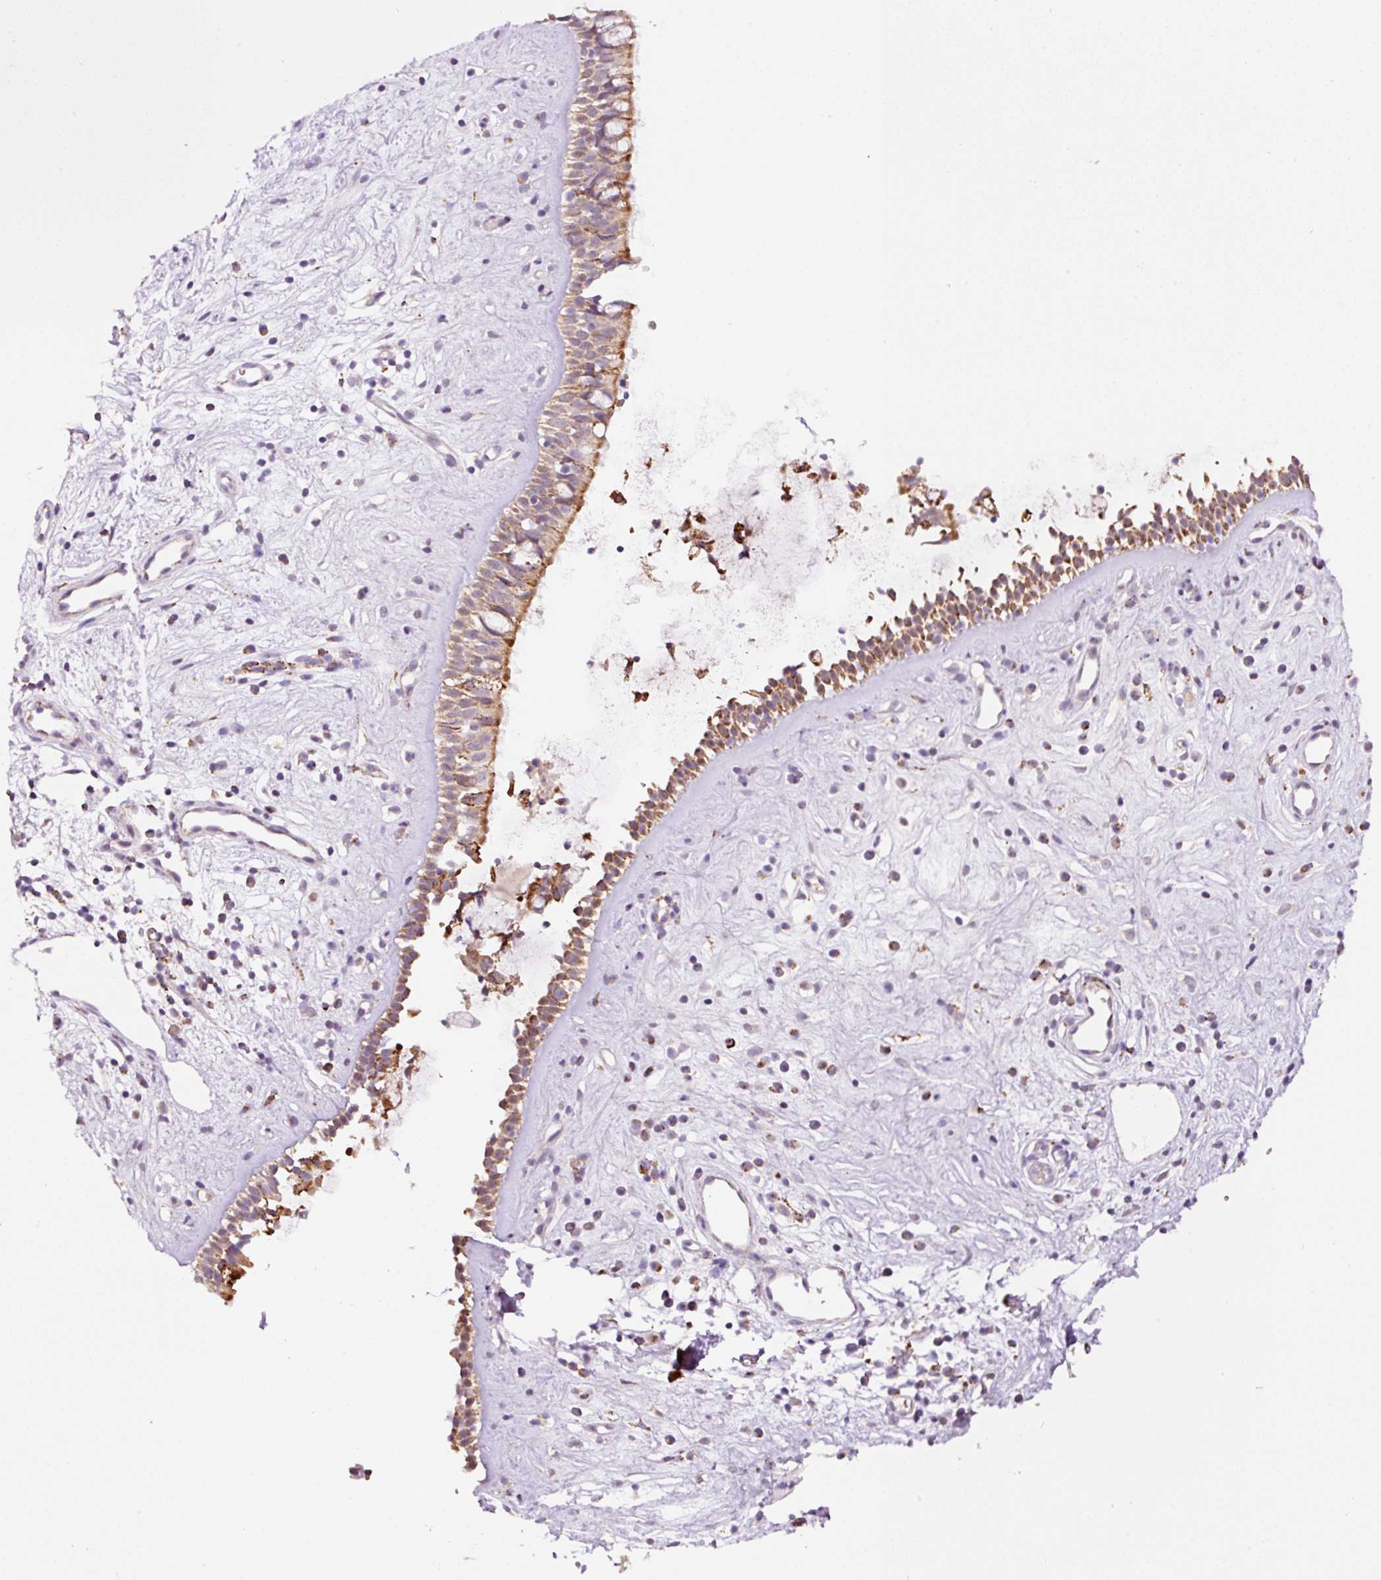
{"staining": {"intensity": "moderate", "quantity": ">75%", "location": "cytoplasmic/membranous"}, "tissue": "nasopharynx", "cell_type": "Respiratory epithelial cells", "image_type": "normal", "snomed": [{"axis": "morphology", "description": "Normal tissue, NOS"}, {"axis": "topography", "description": "Nasopharynx"}], "caption": "Moderate cytoplasmic/membranous positivity is present in about >75% of respiratory epithelial cells in unremarkable nasopharynx.", "gene": "PCK2", "patient": {"sex": "male", "age": 32}}